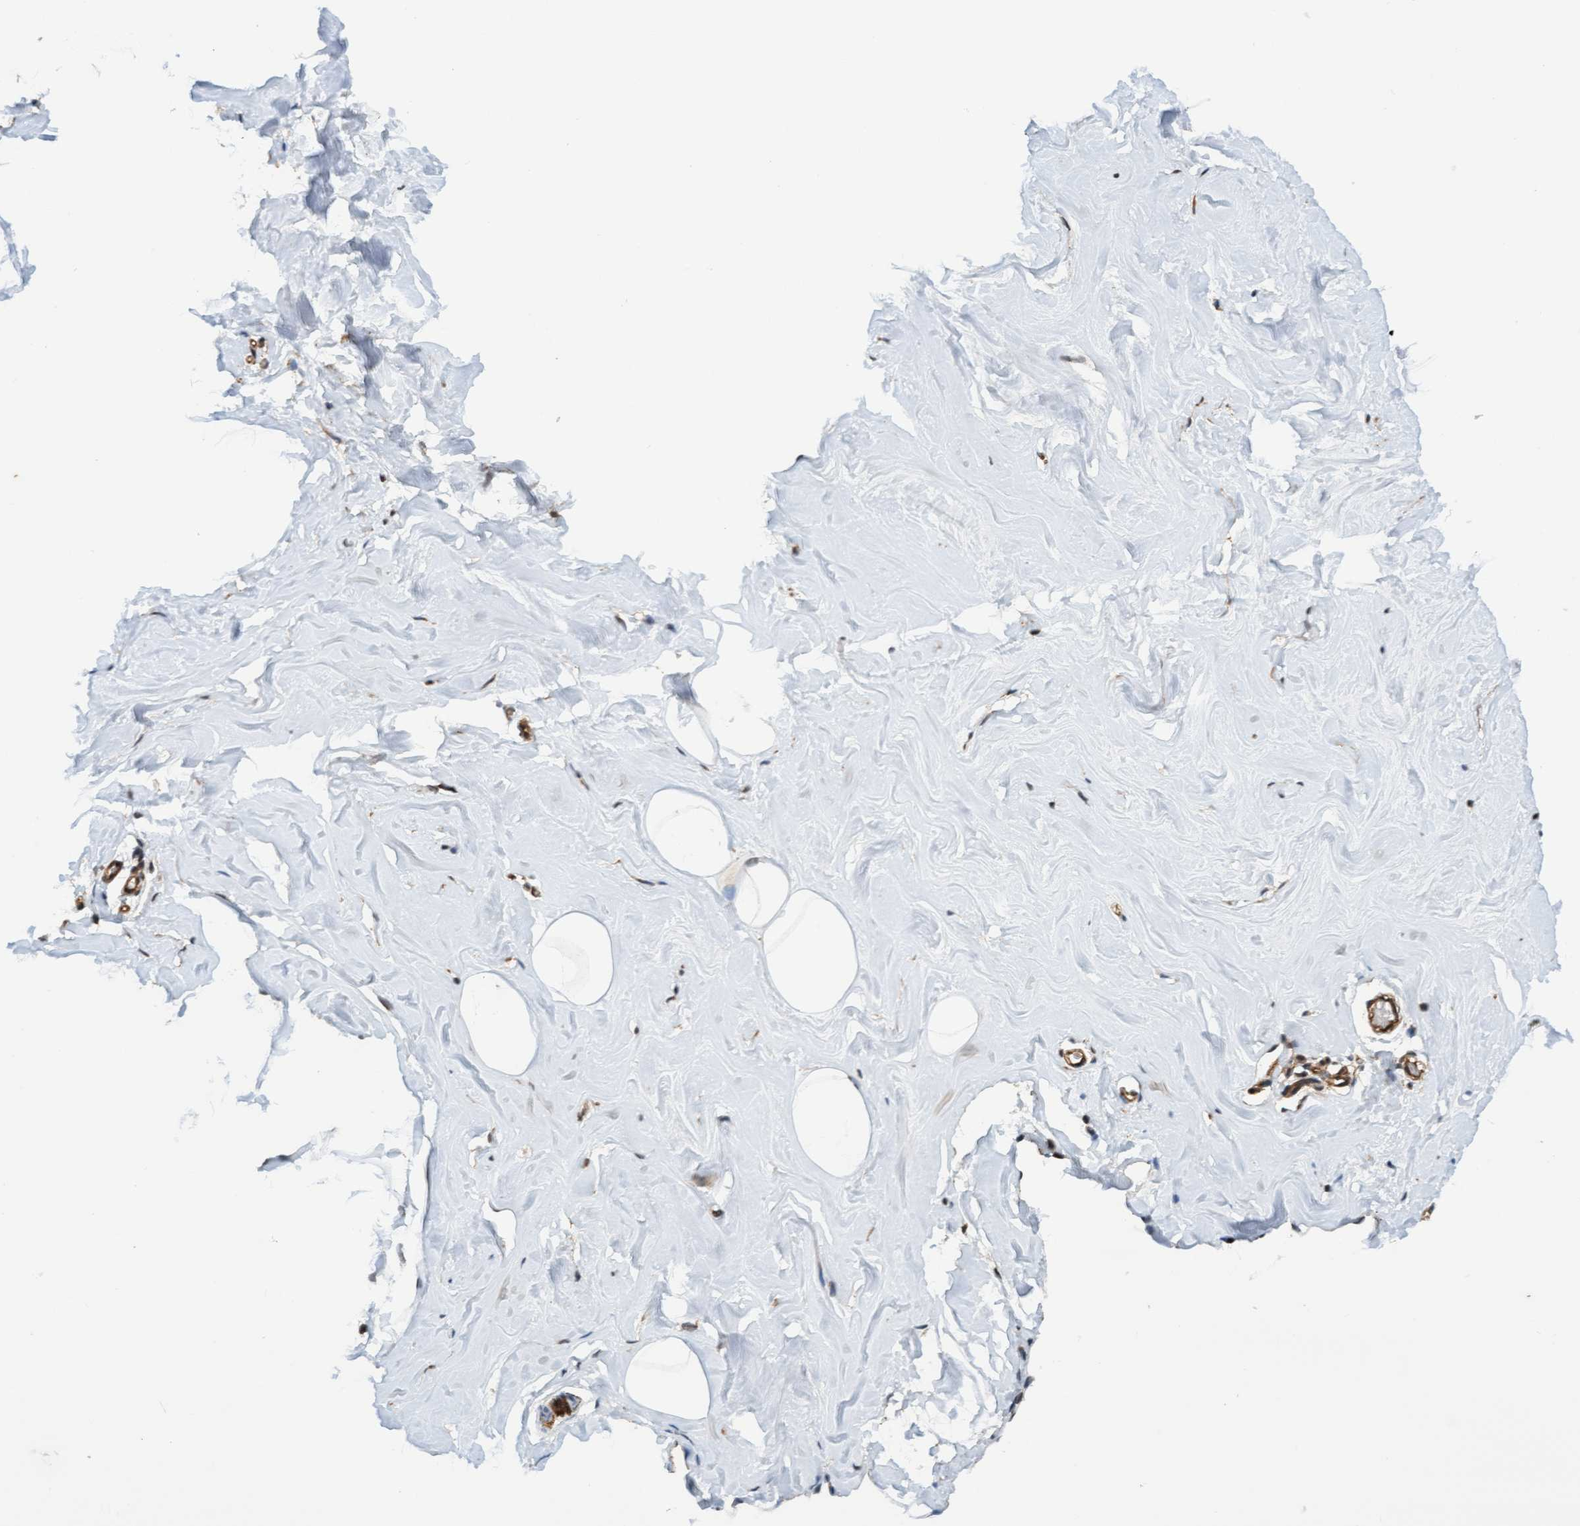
{"staining": {"intensity": "moderate", "quantity": ">75%", "location": "cytoplasmic/membranous,nuclear"}, "tissue": "adipose tissue", "cell_type": "Adipocytes", "image_type": "normal", "snomed": [{"axis": "morphology", "description": "Normal tissue, NOS"}, {"axis": "morphology", "description": "Fibrosis, NOS"}, {"axis": "topography", "description": "Breast"}, {"axis": "topography", "description": "Adipose tissue"}], "caption": "Benign adipose tissue was stained to show a protein in brown. There is medium levels of moderate cytoplasmic/membranous,nuclear staining in about >75% of adipocytes.", "gene": "STXBP4", "patient": {"sex": "female", "age": 39}}